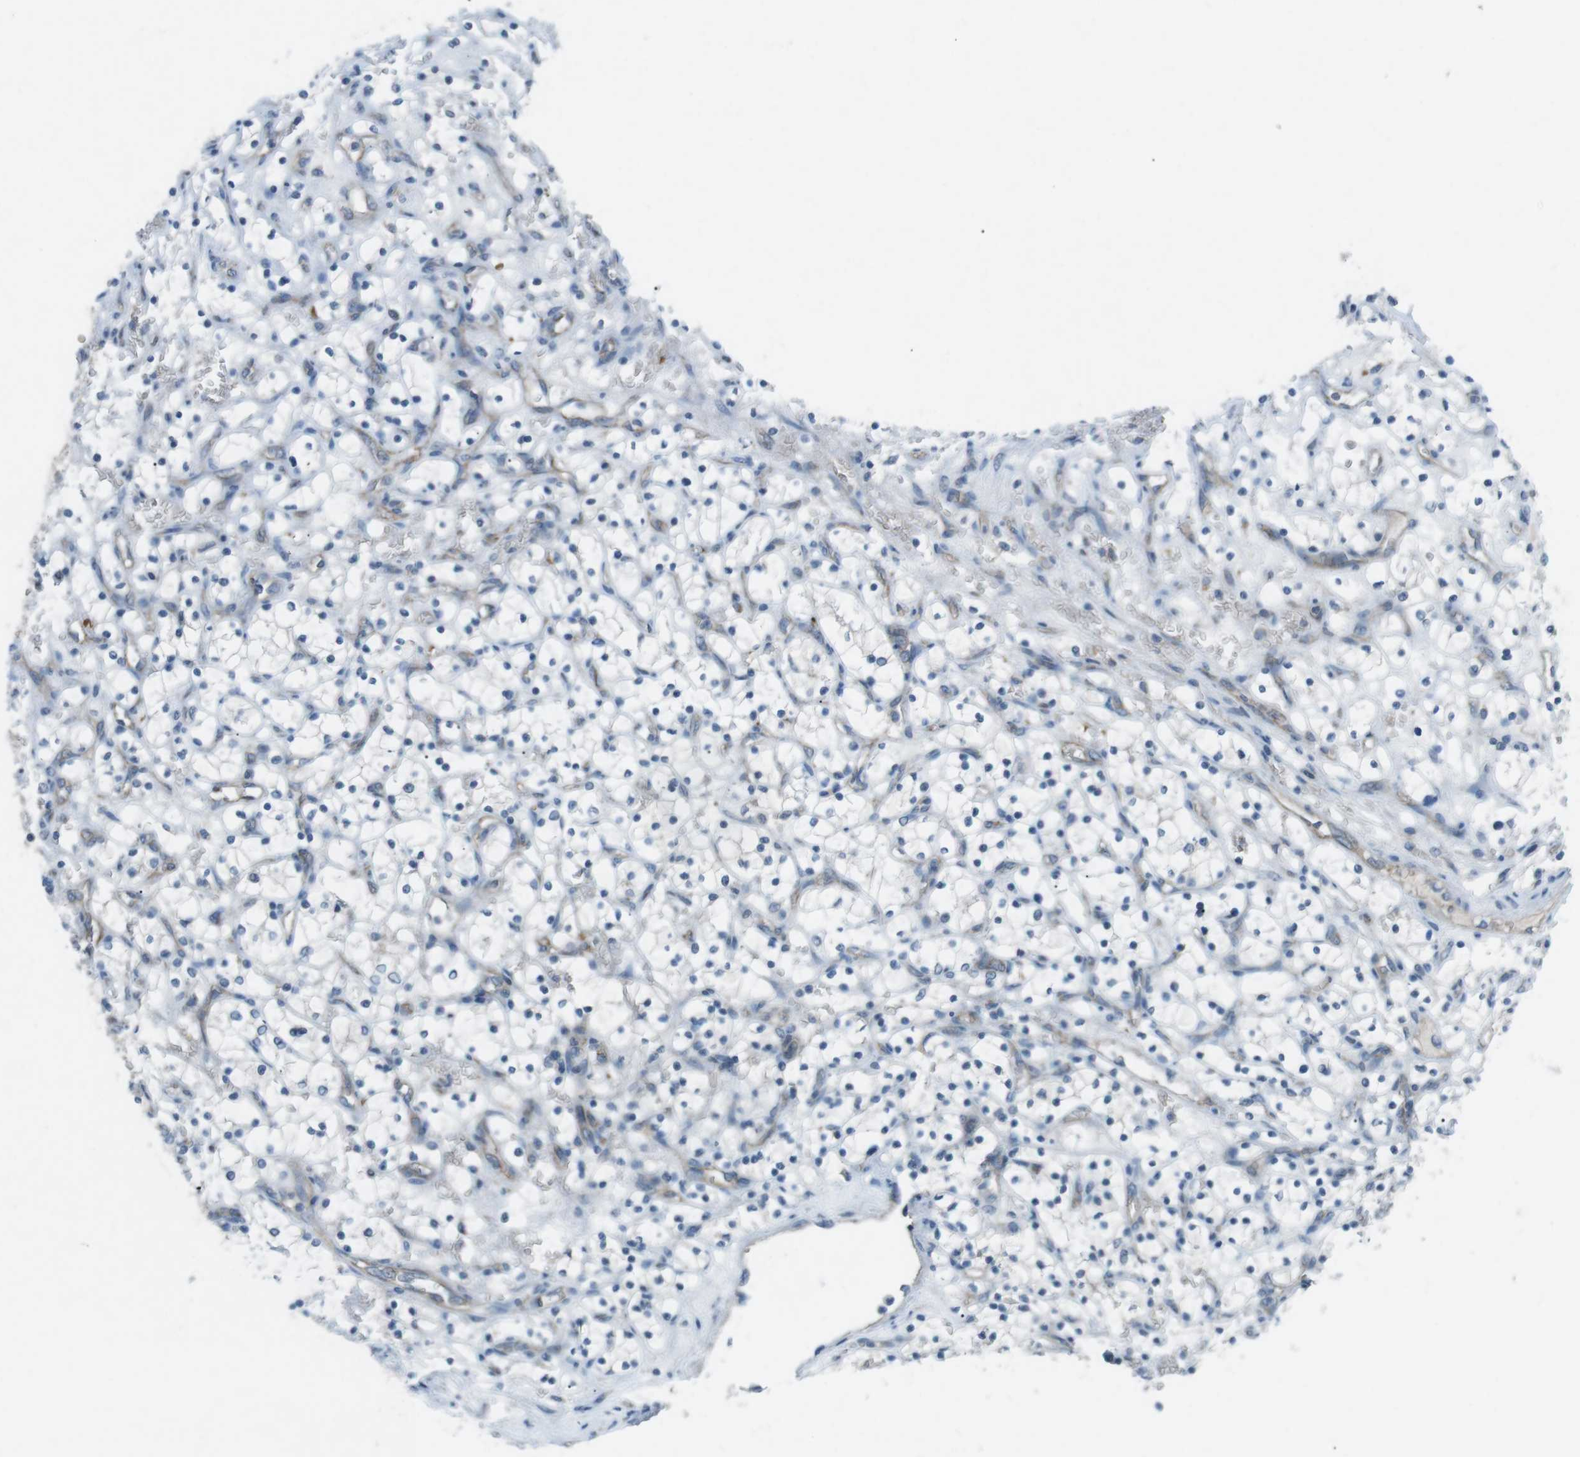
{"staining": {"intensity": "negative", "quantity": "none", "location": "none"}, "tissue": "renal cancer", "cell_type": "Tumor cells", "image_type": "cancer", "snomed": [{"axis": "morphology", "description": "Adenocarcinoma, NOS"}, {"axis": "topography", "description": "Kidney"}], "caption": "Tumor cells are negative for brown protein staining in renal cancer (adenocarcinoma).", "gene": "SPTA1", "patient": {"sex": "female", "age": 69}}